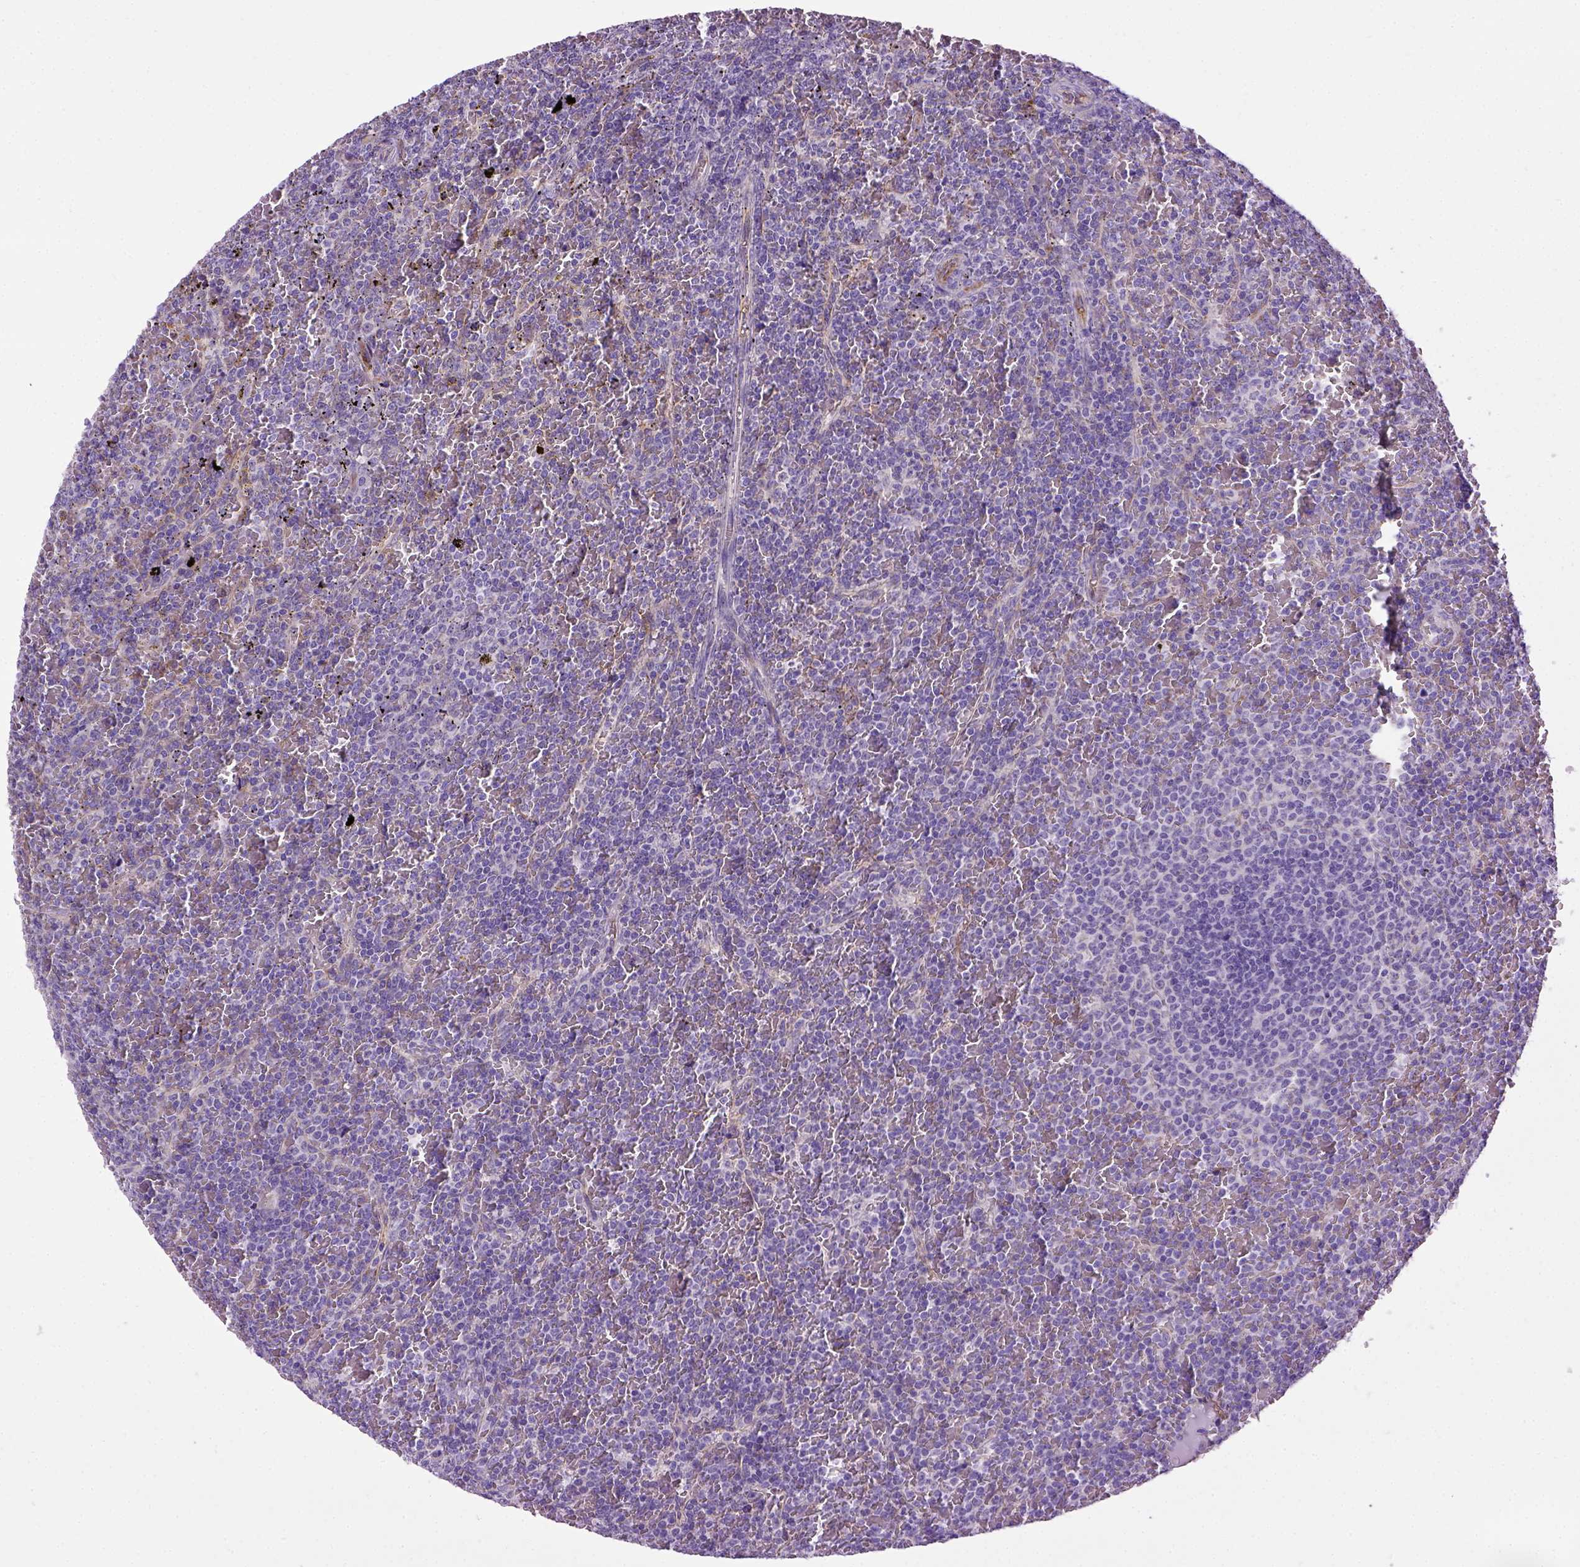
{"staining": {"intensity": "negative", "quantity": "none", "location": "none"}, "tissue": "lymphoma", "cell_type": "Tumor cells", "image_type": "cancer", "snomed": [{"axis": "morphology", "description": "Malignant lymphoma, non-Hodgkin's type, Low grade"}, {"axis": "topography", "description": "Spleen"}], "caption": "A histopathology image of malignant lymphoma, non-Hodgkin's type (low-grade) stained for a protein displays no brown staining in tumor cells.", "gene": "ENG", "patient": {"sex": "female", "age": 77}}